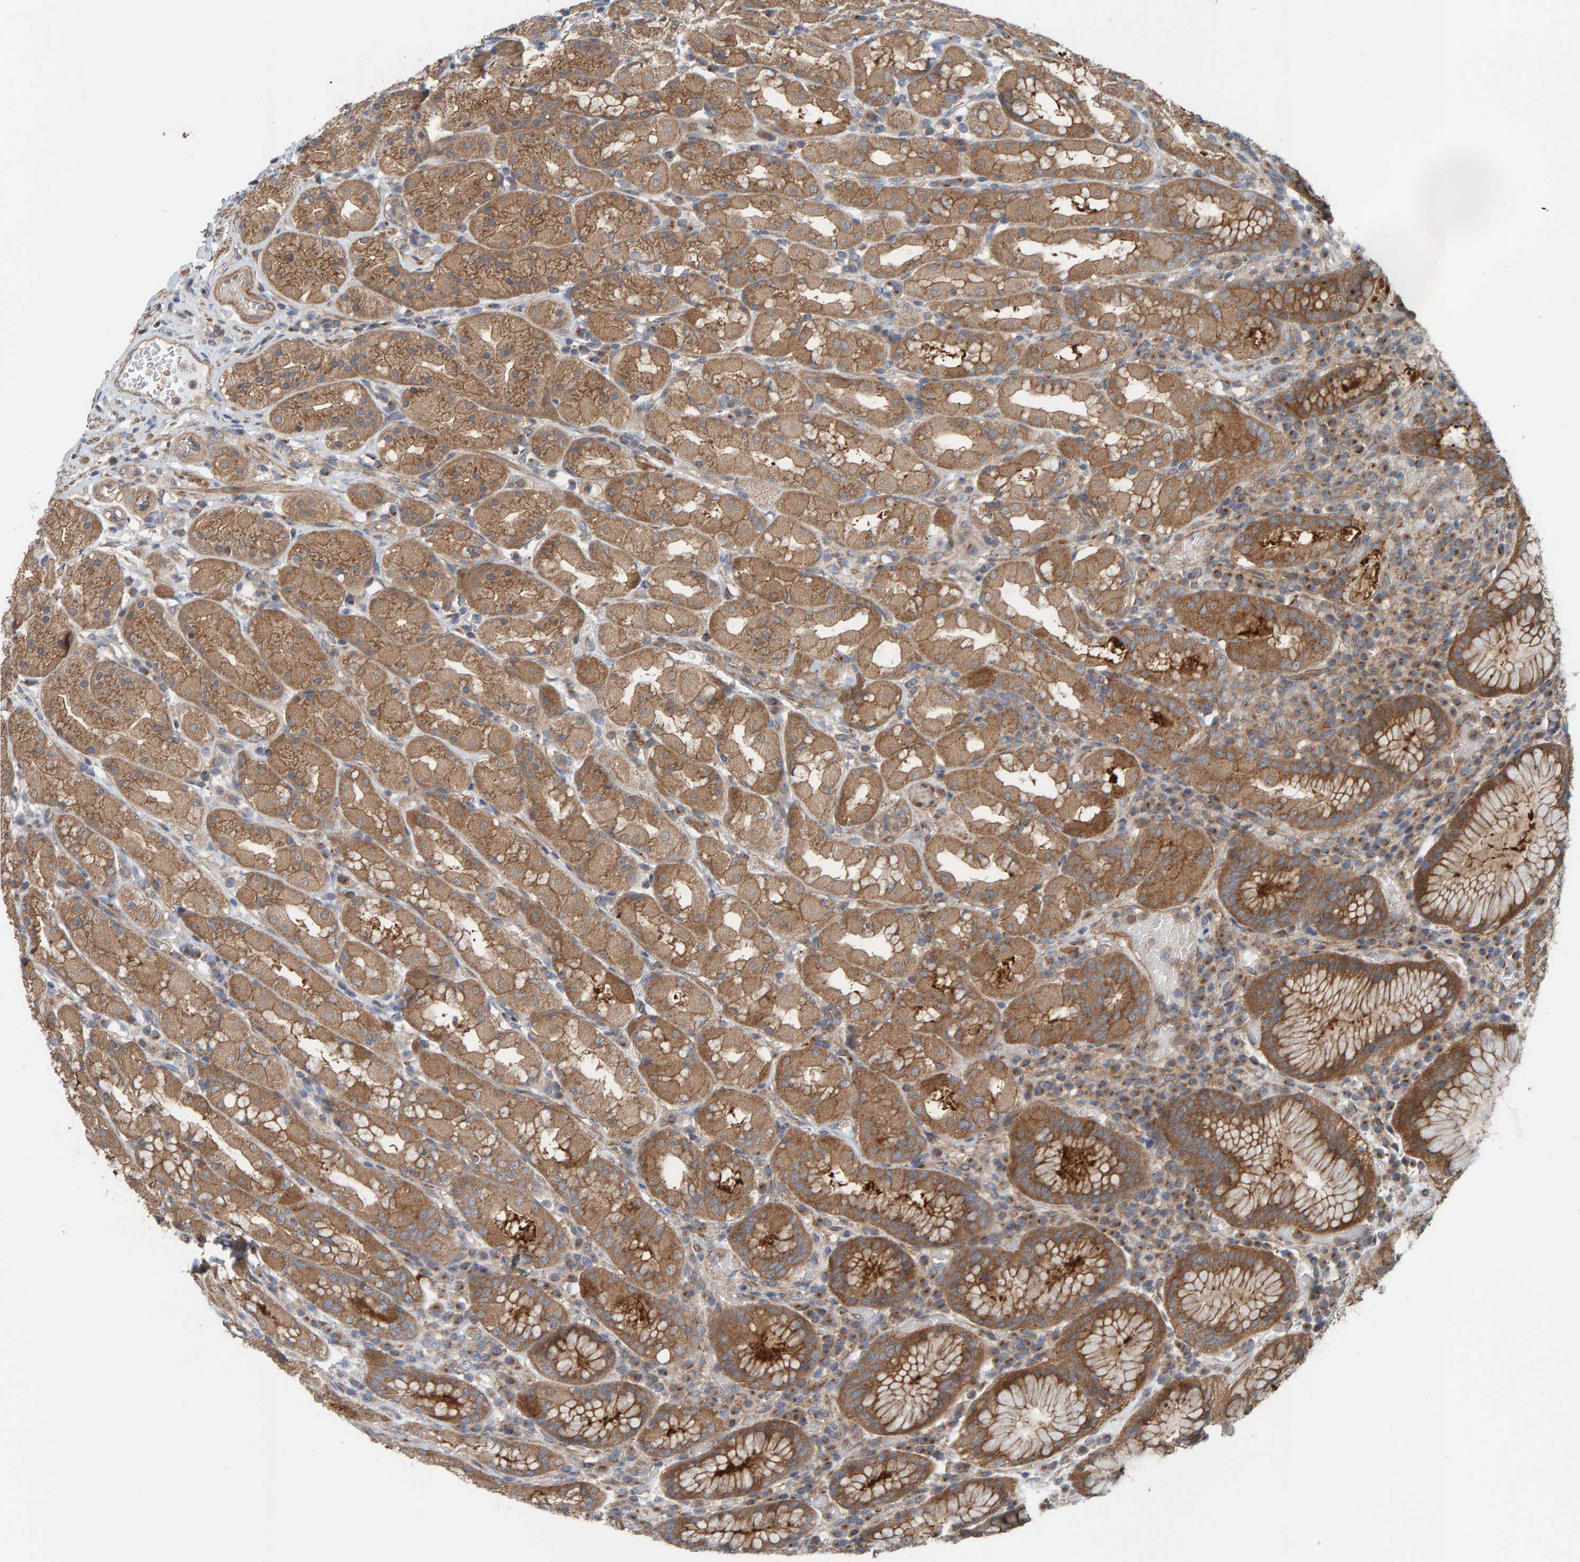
{"staining": {"intensity": "moderate", "quantity": ">75%", "location": "cytoplasmic/membranous"}, "tissue": "stomach", "cell_type": "Glandular cells", "image_type": "normal", "snomed": [{"axis": "morphology", "description": "Normal tissue, NOS"}, {"axis": "topography", "description": "Stomach, lower"}], "caption": "Protein staining by immunohistochemistry (IHC) exhibits moderate cytoplasmic/membranous expression in approximately >75% of glandular cells in unremarkable stomach.", "gene": "UBAP1", "patient": {"sex": "female", "age": 56}}